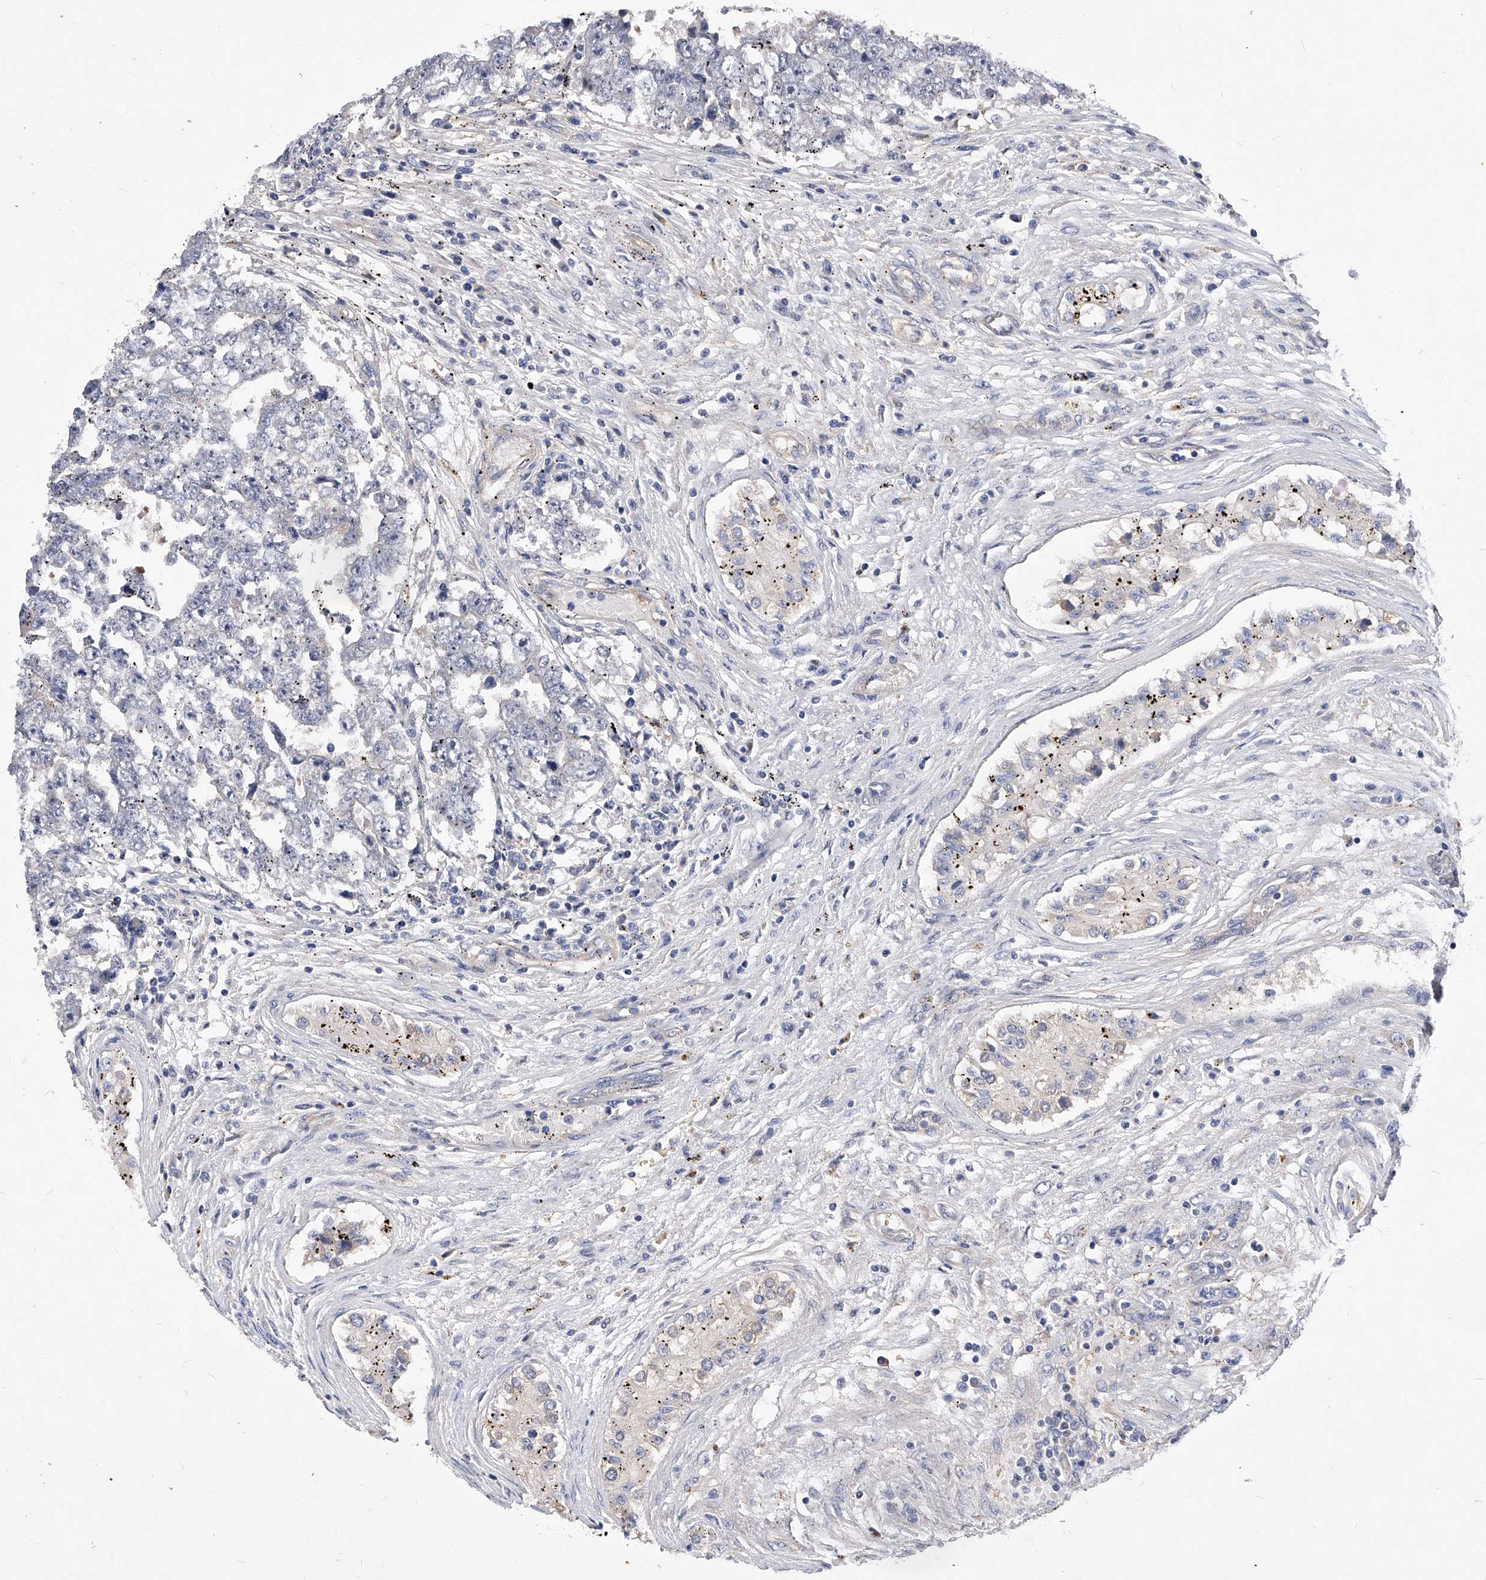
{"staining": {"intensity": "negative", "quantity": "none", "location": "none"}, "tissue": "testis cancer", "cell_type": "Tumor cells", "image_type": "cancer", "snomed": [{"axis": "morphology", "description": "Carcinoma, Embryonal, NOS"}, {"axis": "topography", "description": "Testis"}], "caption": "Tumor cells show no significant protein positivity in testis cancer. (DAB immunohistochemistry visualized using brightfield microscopy, high magnification).", "gene": "PPP5C", "patient": {"sex": "male", "age": 25}}